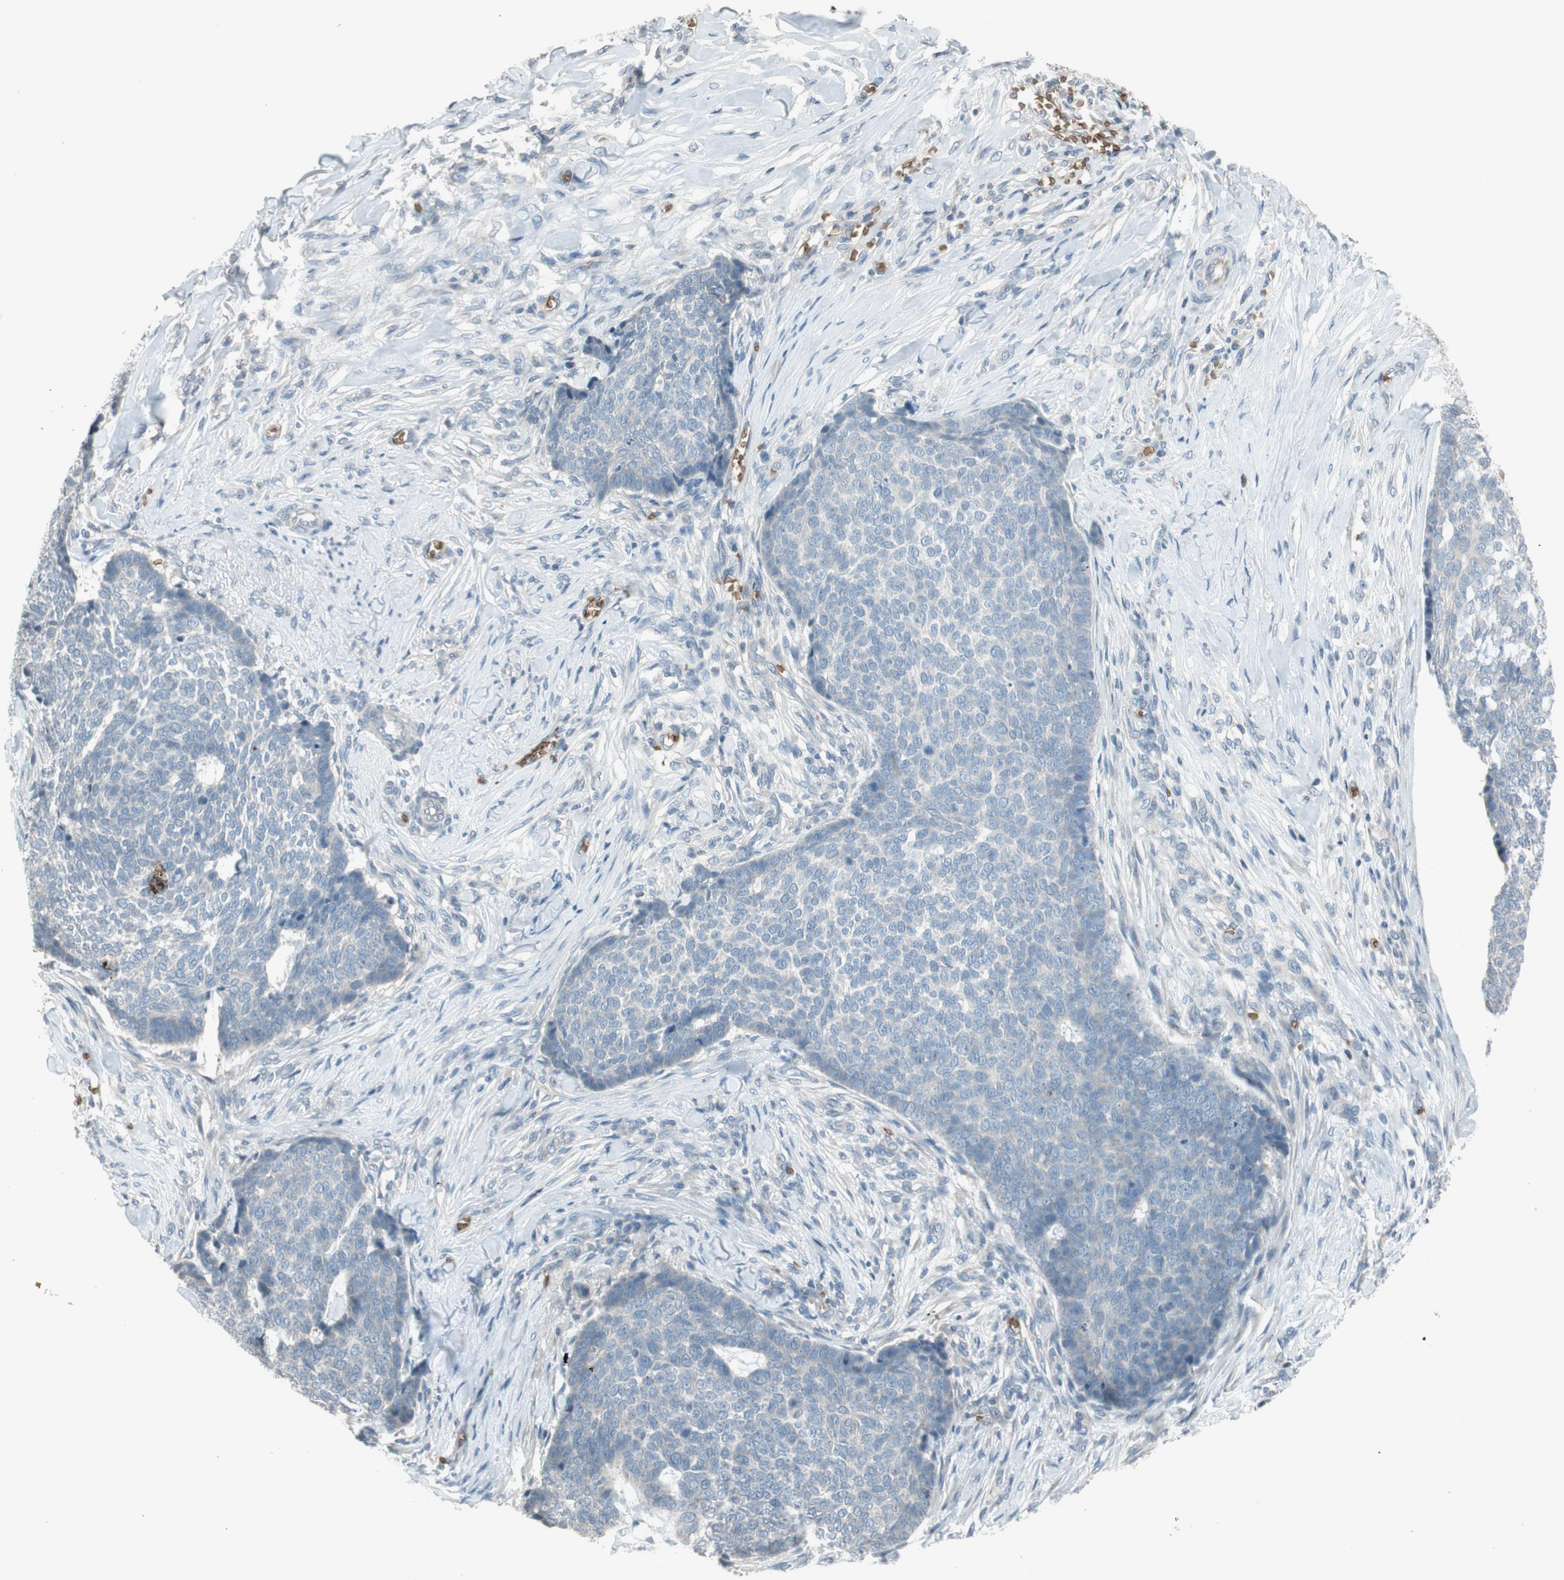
{"staining": {"intensity": "negative", "quantity": "none", "location": "none"}, "tissue": "skin cancer", "cell_type": "Tumor cells", "image_type": "cancer", "snomed": [{"axis": "morphology", "description": "Basal cell carcinoma"}, {"axis": "topography", "description": "Skin"}], "caption": "Skin cancer (basal cell carcinoma) was stained to show a protein in brown. There is no significant expression in tumor cells.", "gene": "GYPC", "patient": {"sex": "male", "age": 84}}